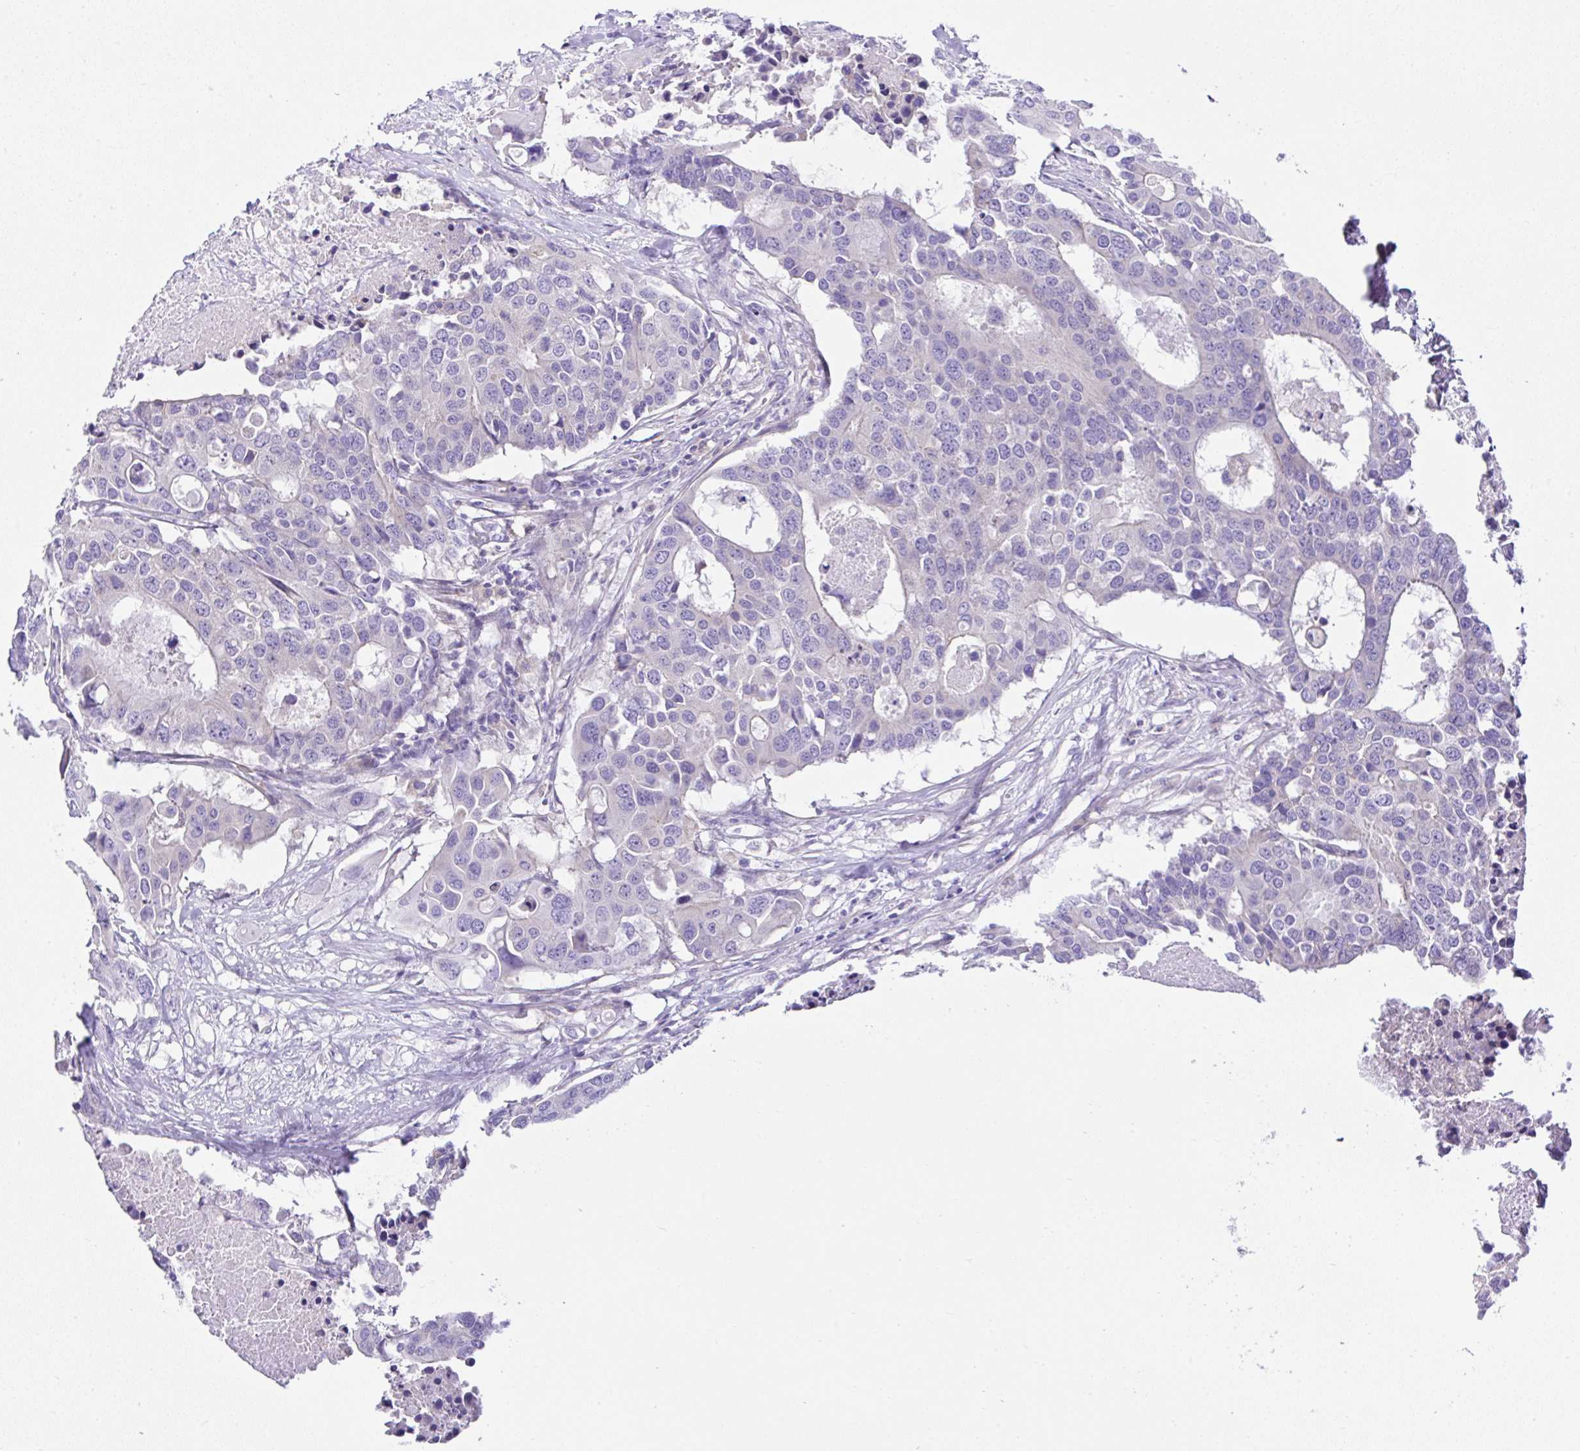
{"staining": {"intensity": "negative", "quantity": "none", "location": "none"}, "tissue": "colorectal cancer", "cell_type": "Tumor cells", "image_type": "cancer", "snomed": [{"axis": "morphology", "description": "Adenocarcinoma, NOS"}, {"axis": "topography", "description": "Colon"}], "caption": "Colorectal adenocarcinoma was stained to show a protein in brown. There is no significant staining in tumor cells.", "gene": "OR4P4", "patient": {"sex": "male", "age": 77}}